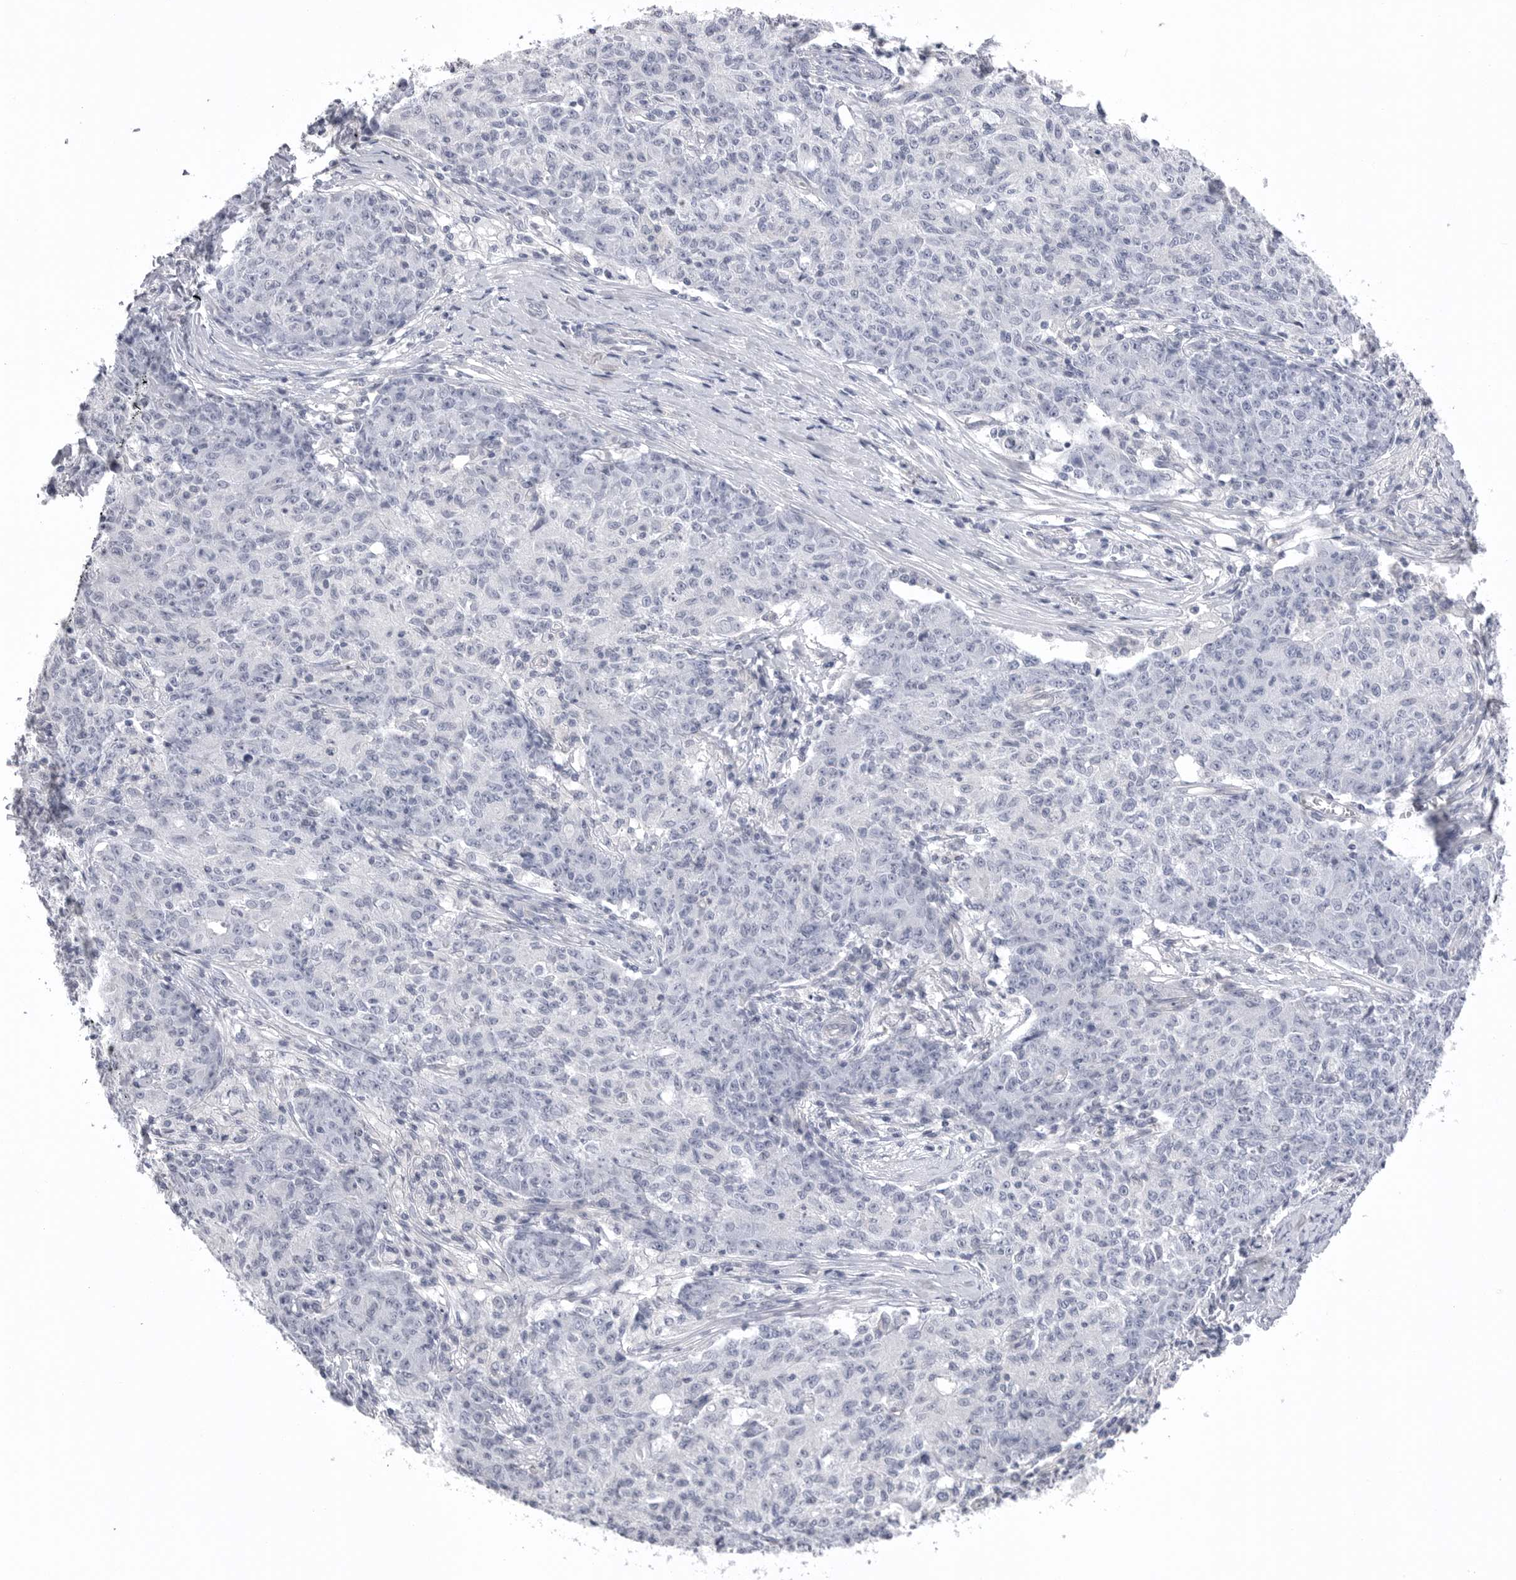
{"staining": {"intensity": "negative", "quantity": "none", "location": "none"}, "tissue": "ovarian cancer", "cell_type": "Tumor cells", "image_type": "cancer", "snomed": [{"axis": "morphology", "description": "Carcinoma, endometroid"}, {"axis": "topography", "description": "Ovary"}], "caption": "High power microscopy histopathology image of an immunohistochemistry (IHC) image of ovarian cancer, revealing no significant staining in tumor cells.", "gene": "DLGAP3", "patient": {"sex": "female", "age": 42}}